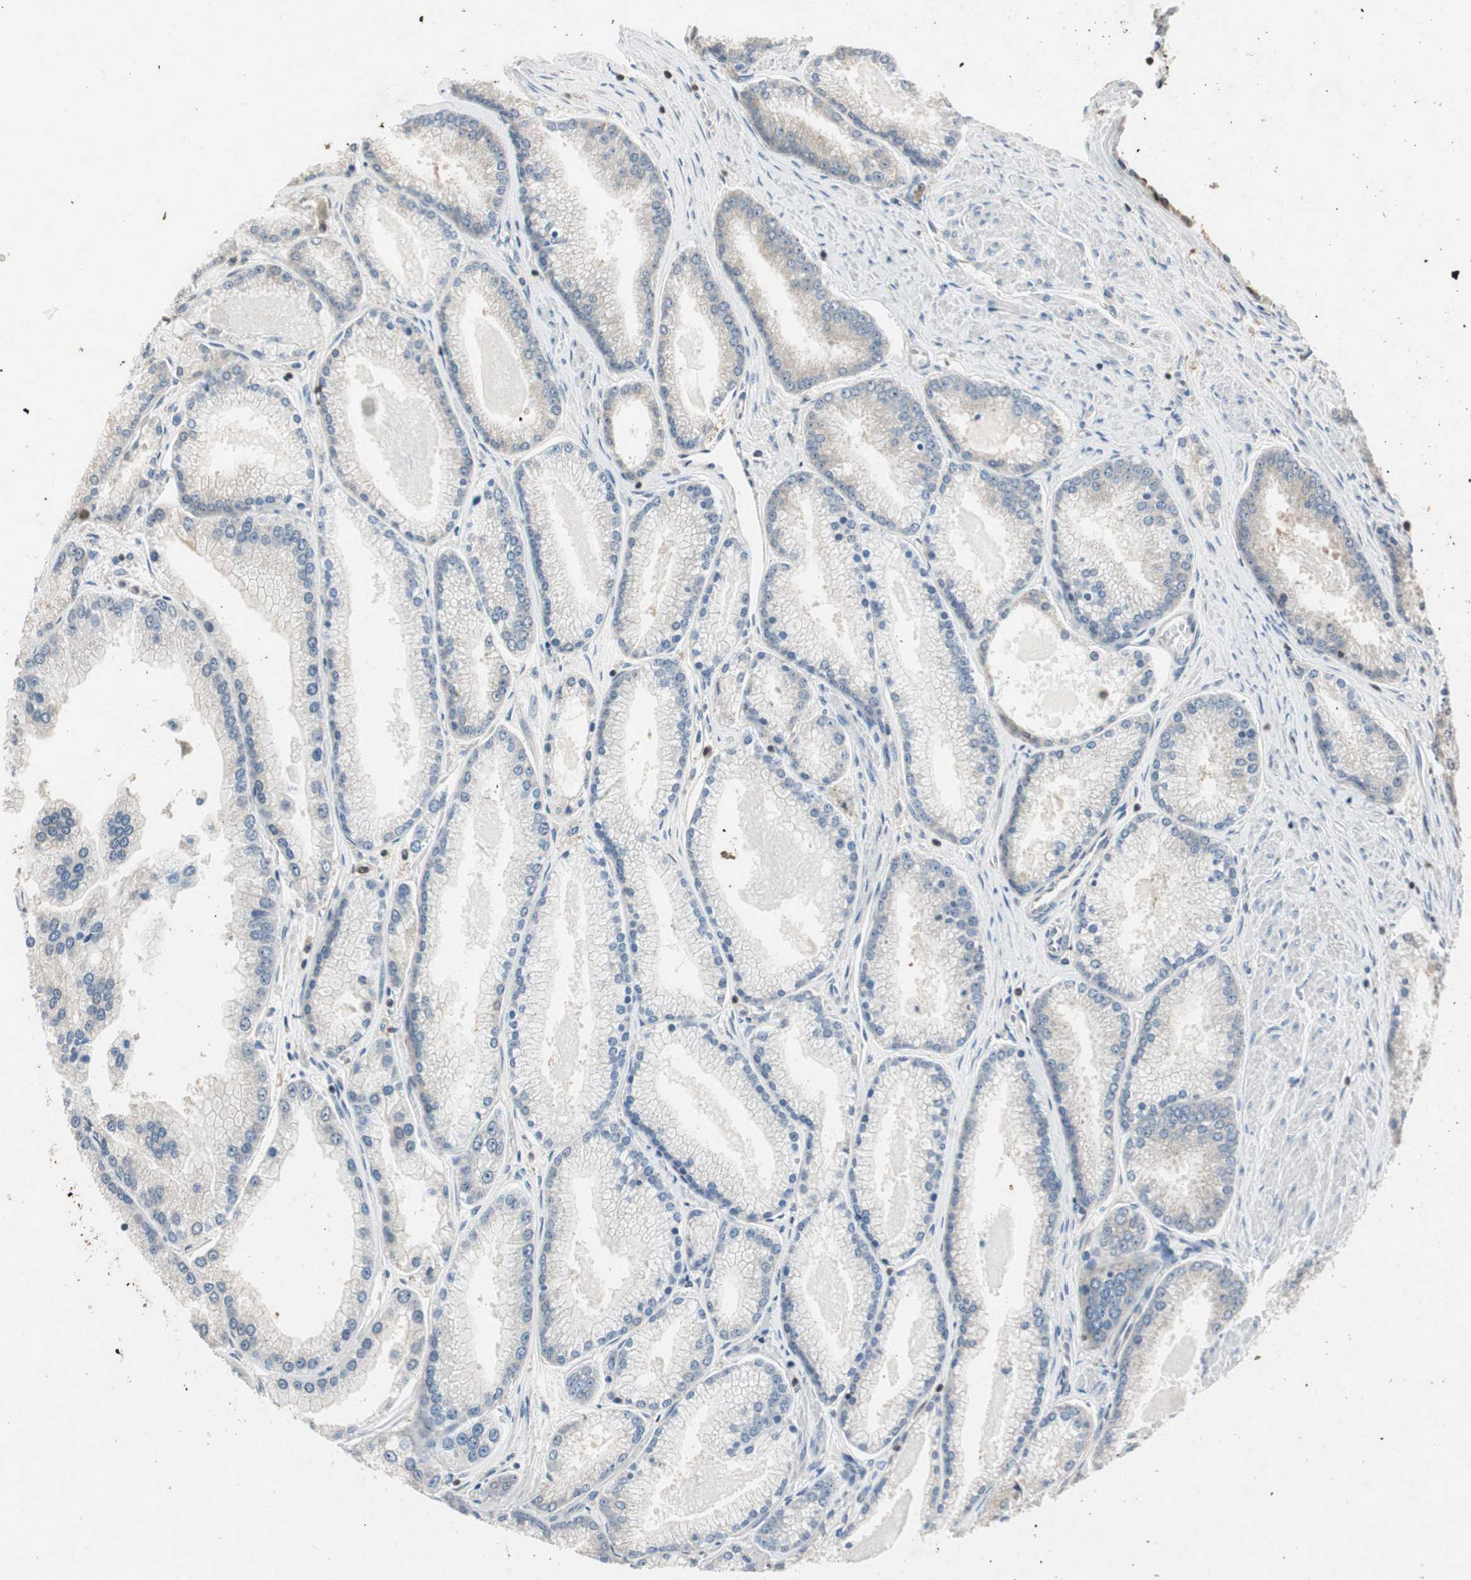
{"staining": {"intensity": "negative", "quantity": "none", "location": "none"}, "tissue": "prostate cancer", "cell_type": "Tumor cells", "image_type": "cancer", "snomed": [{"axis": "morphology", "description": "Adenocarcinoma, High grade"}, {"axis": "topography", "description": "Prostate"}], "caption": "DAB immunohistochemical staining of human prostate high-grade adenocarcinoma demonstrates no significant positivity in tumor cells. (Stains: DAB immunohistochemistry (IHC) with hematoxylin counter stain, Microscopy: brightfield microscopy at high magnification).", "gene": "SERPINB5", "patient": {"sex": "male", "age": 61}}